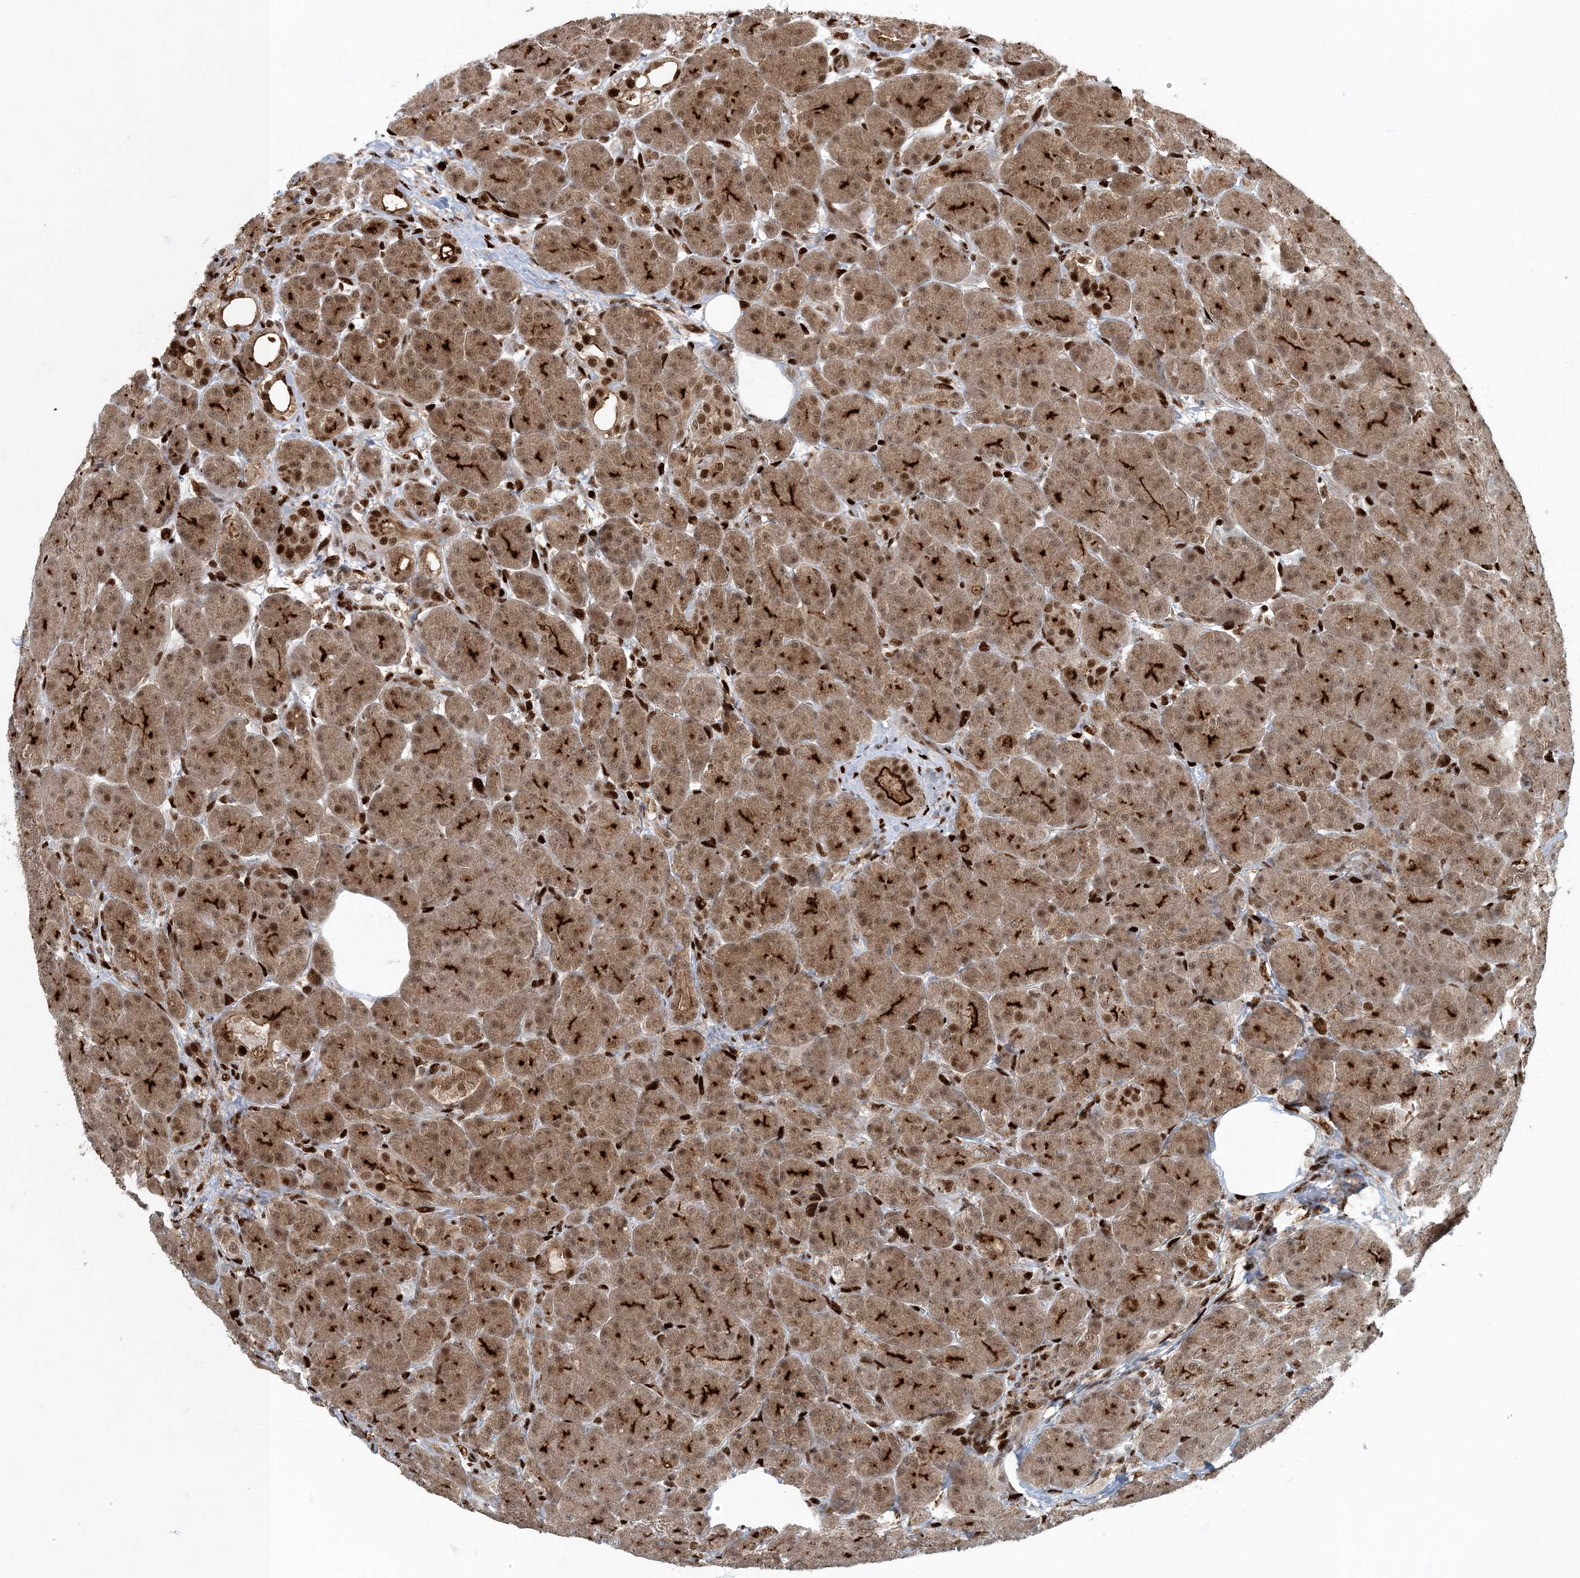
{"staining": {"intensity": "moderate", "quantity": ">75%", "location": "cytoplasmic/membranous,nuclear"}, "tissue": "pancreas", "cell_type": "Exocrine glandular cells", "image_type": "normal", "snomed": [{"axis": "morphology", "description": "Normal tissue, NOS"}, {"axis": "topography", "description": "Pancreas"}], "caption": "DAB immunohistochemical staining of unremarkable pancreas exhibits moderate cytoplasmic/membranous,nuclear protein staining in approximately >75% of exocrine glandular cells.", "gene": "MBD1", "patient": {"sex": "male", "age": 63}}